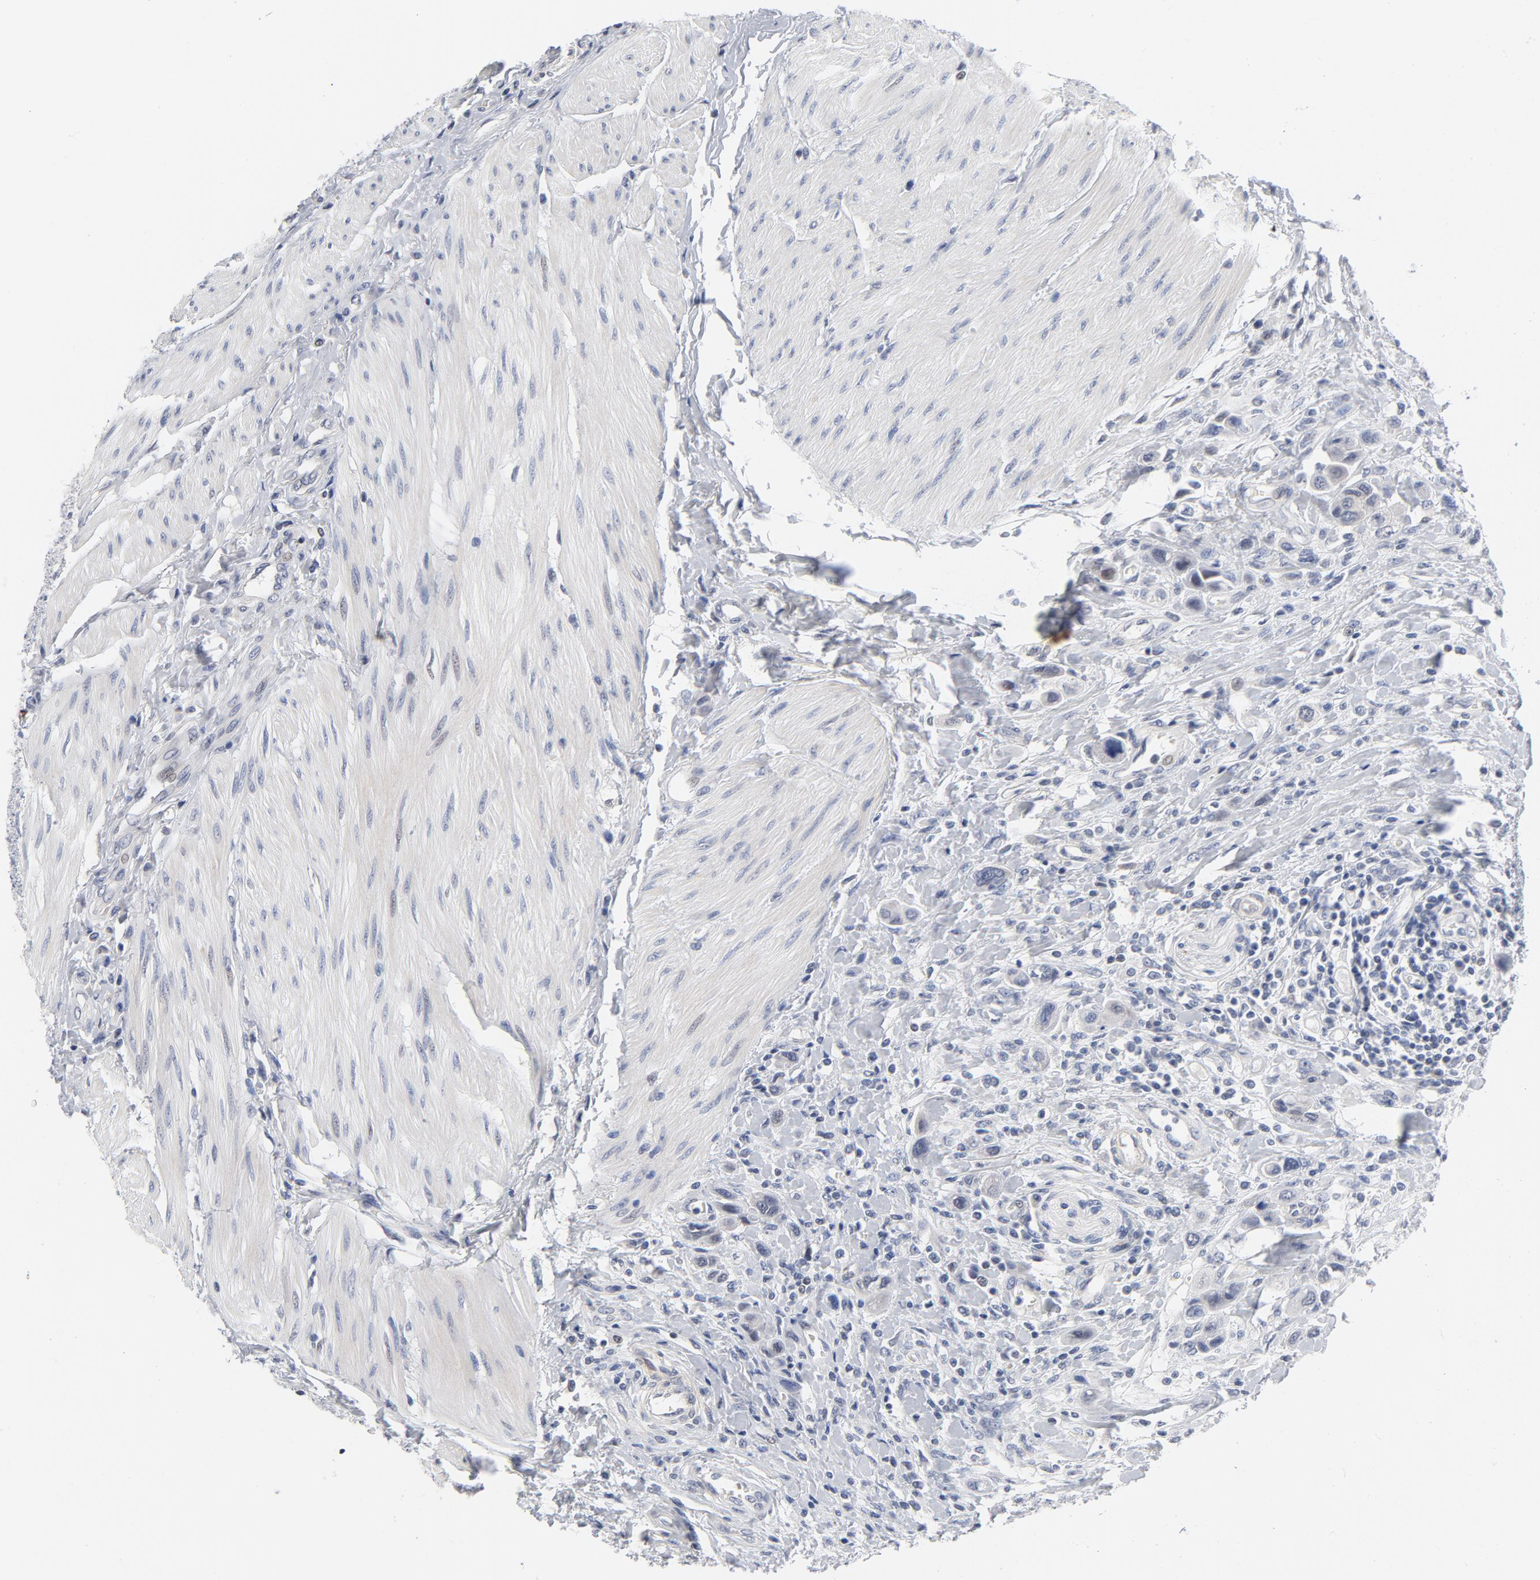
{"staining": {"intensity": "negative", "quantity": "none", "location": "none"}, "tissue": "urothelial cancer", "cell_type": "Tumor cells", "image_type": "cancer", "snomed": [{"axis": "morphology", "description": "Urothelial carcinoma, High grade"}, {"axis": "topography", "description": "Urinary bladder"}], "caption": "The IHC image has no significant positivity in tumor cells of urothelial cancer tissue.", "gene": "KCNK13", "patient": {"sex": "male", "age": 50}}